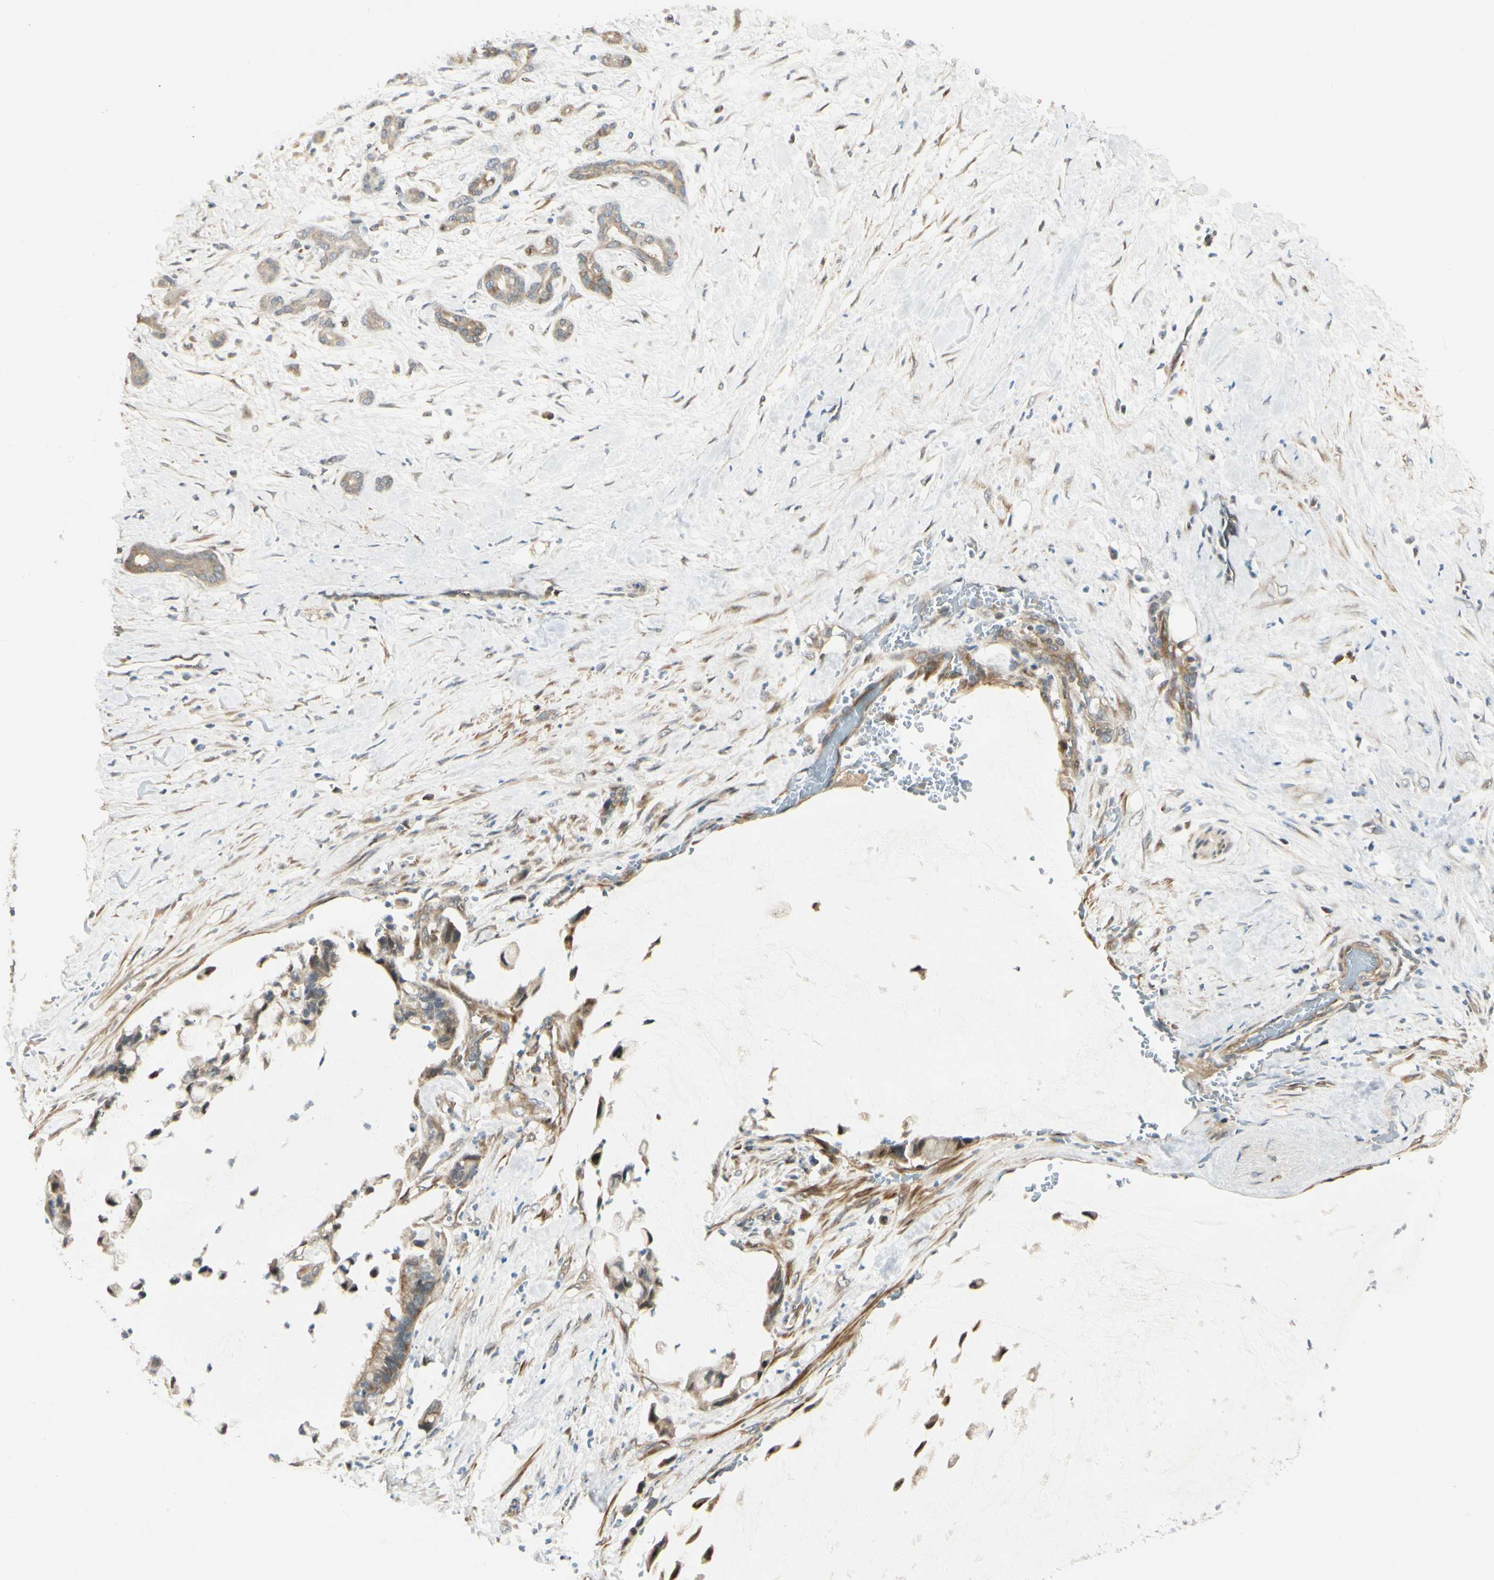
{"staining": {"intensity": "moderate", "quantity": ">75%", "location": "cytoplasmic/membranous"}, "tissue": "pancreatic cancer", "cell_type": "Tumor cells", "image_type": "cancer", "snomed": [{"axis": "morphology", "description": "Adenocarcinoma, NOS"}, {"axis": "topography", "description": "Pancreas"}], "caption": "Immunohistochemical staining of pancreatic cancer (adenocarcinoma) reveals moderate cytoplasmic/membranous protein staining in approximately >75% of tumor cells.", "gene": "P4HA3", "patient": {"sex": "male", "age": 41}}